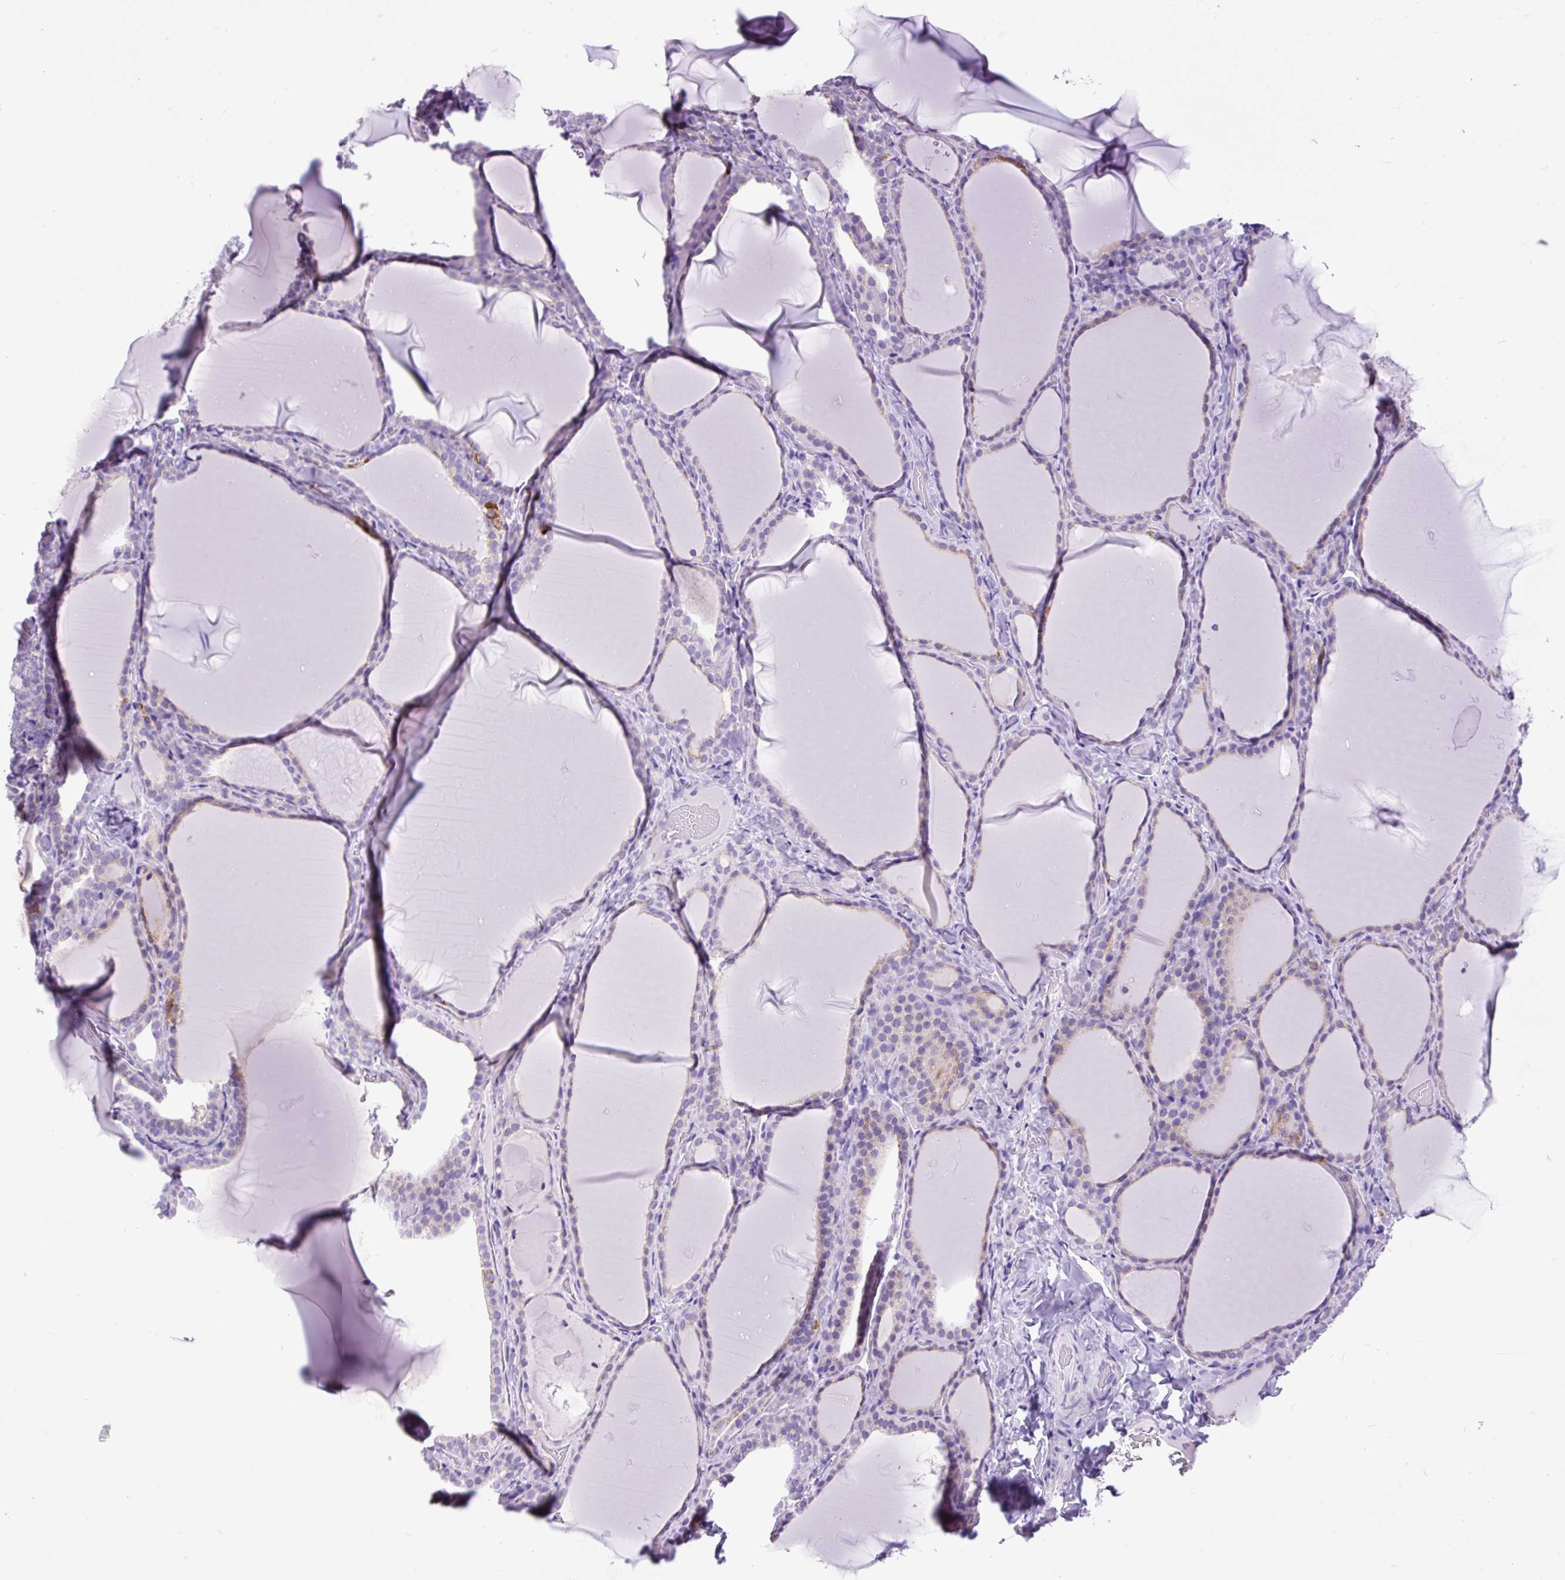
{"staining": {"intensity": "negative", "quantity": "none", "location": "none"}, "tissue": "thyroid gland", "cell_type": "Glandular cells", "image_type": "normal", "snomed": [{"axis": "morphology", "description": "Normal tissue, NOS"}, {"axis": "topography", "description": "Thyroid gland"}], "caption": "High power microscopy histopathology image of an immunohistochemistry photomicrograph of unremarkable thyroid gland, revealing no significant expression in glandular cells.", "gene": "ZNF256", "patient": {"sex": "female", "age": 22}}